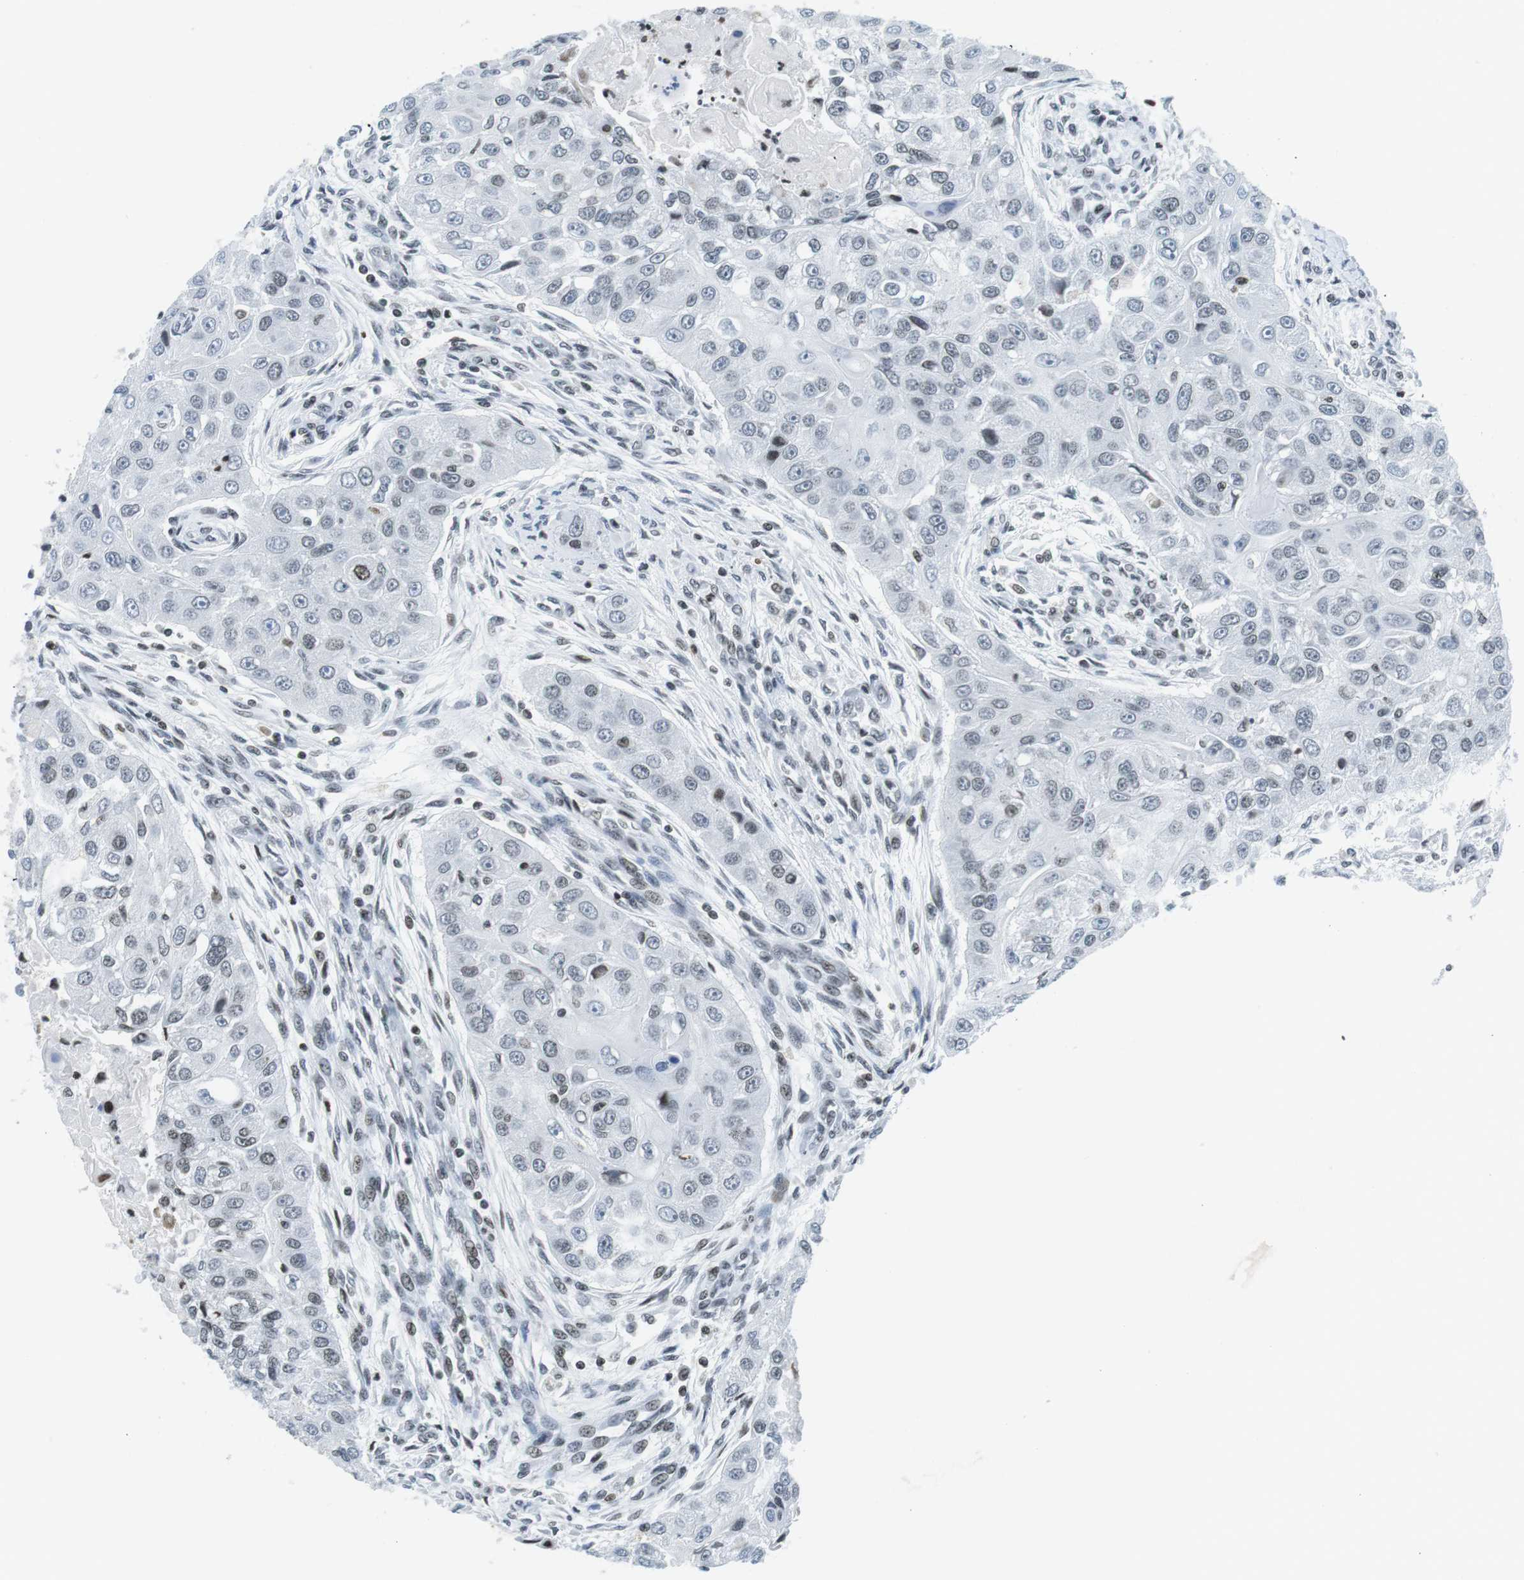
{"staining": {"intensity": "weak", "quantity": "<25%", "location": "nuclear"}, "tissue": "head and neck cancer", "cell_type": "Tumor cells", "image_type": "cancer", "snomed": [{"axis": "morphology", "description": "Normal tissue, NOS"}, {"axis": "morphology", "description": "Squamous cell carcinoma, NOS"}, {"axis": "topography", "description": "Skeletal muscle"}, {"axis": "topography", "description": "Head-Neck"}], "caption": "Immunohistochemistry (IHC) of head and neck cancer (squamous cell carcinoma) exhibits no staining in tumor cells.", "gene": "E2F2", "patient": {"sex": "male", "age": 51}}